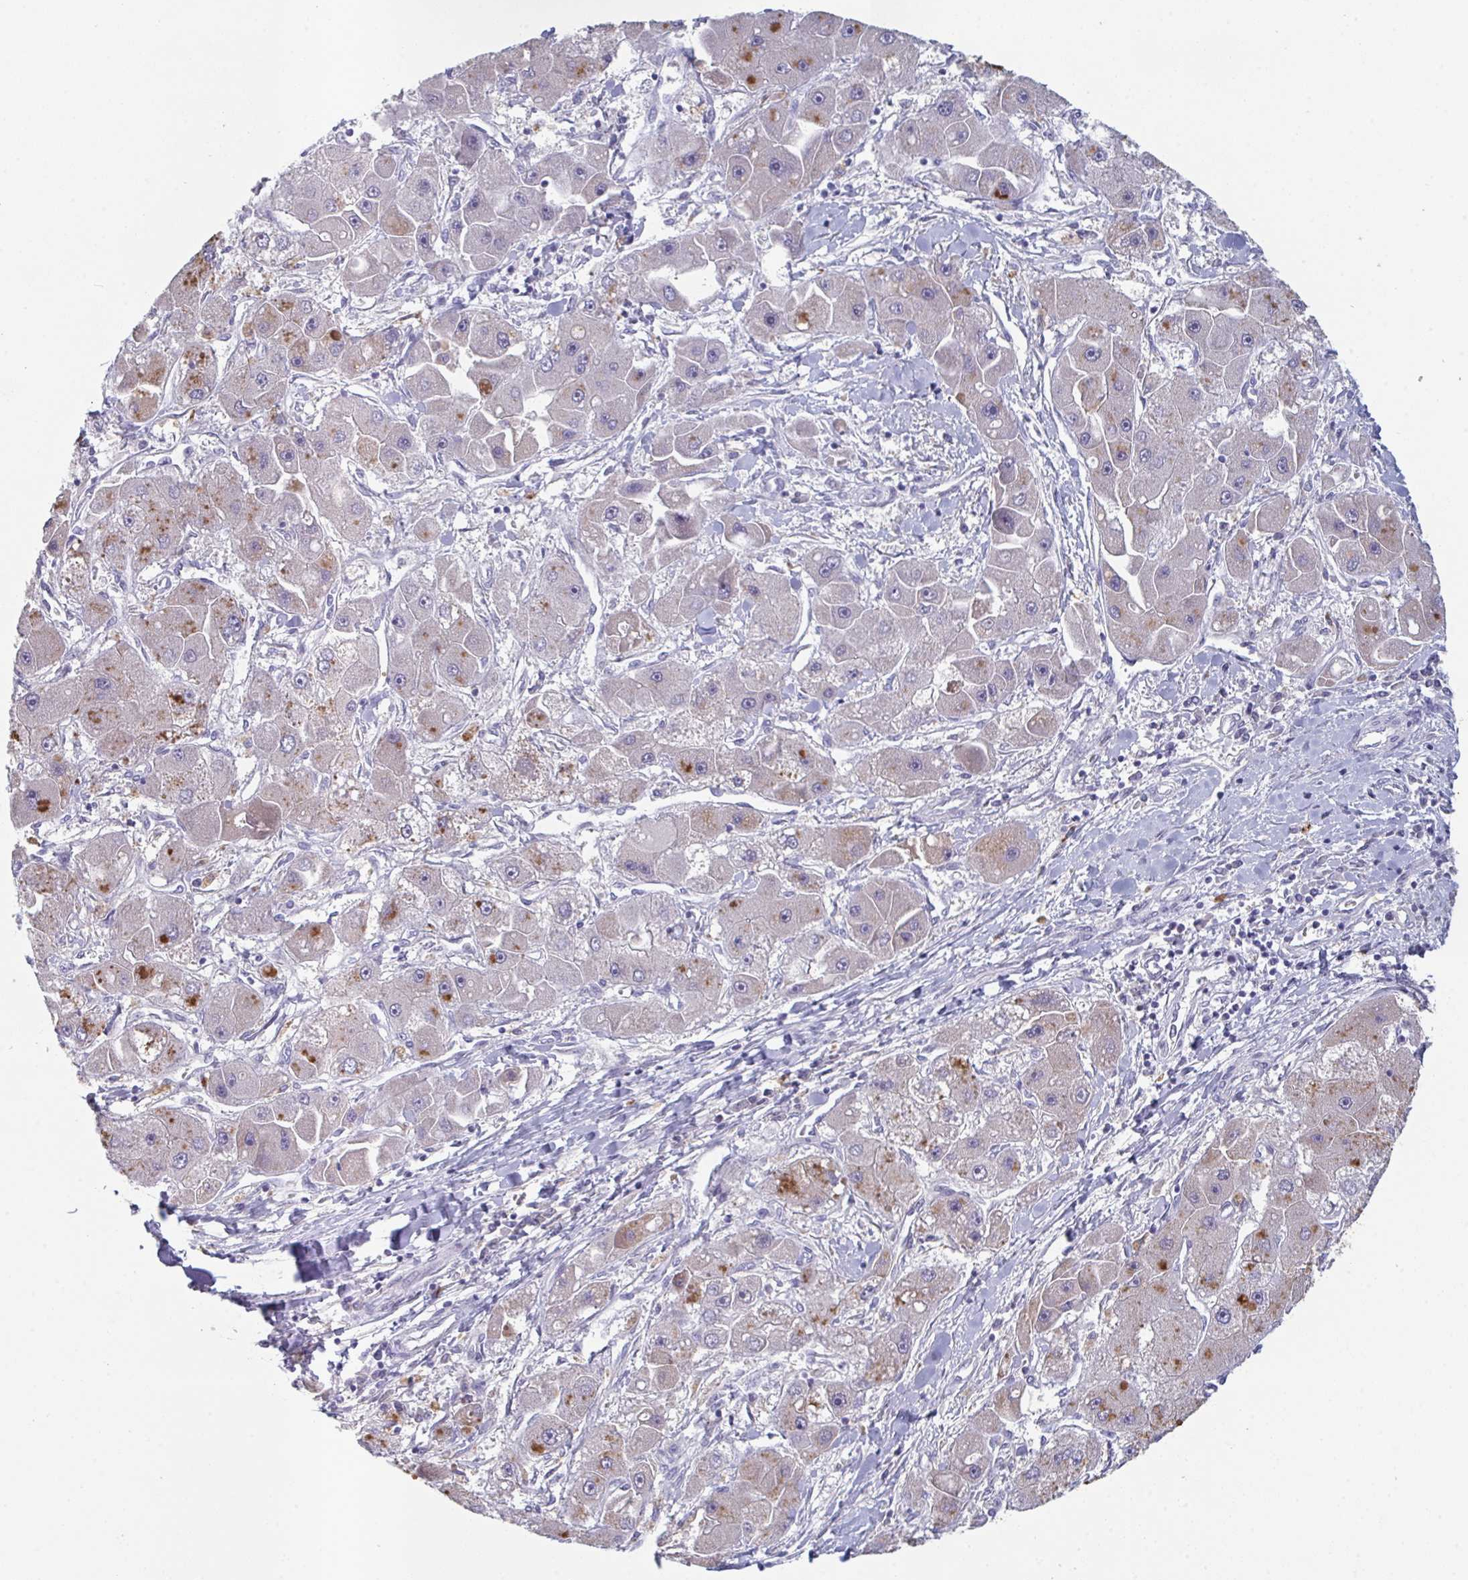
{"staining": {"intensity": "negative", "quantity": "none", "location": "none"}, "tissue": "liver cancer", "cell_type": "Tumor cells", "image_type": "cancer", "snomed": [{"axis": "morphology", "description": "Carcinoma, Hepatocellular, NOS"}, {"axis": "topography", "description": "Liver"}], "caption": "Histopathology image shows no significant protein positivity in tumor cells of liver cancer.", "gene": "HGFAC", "patient": {"sex": "male", "age": 24}}